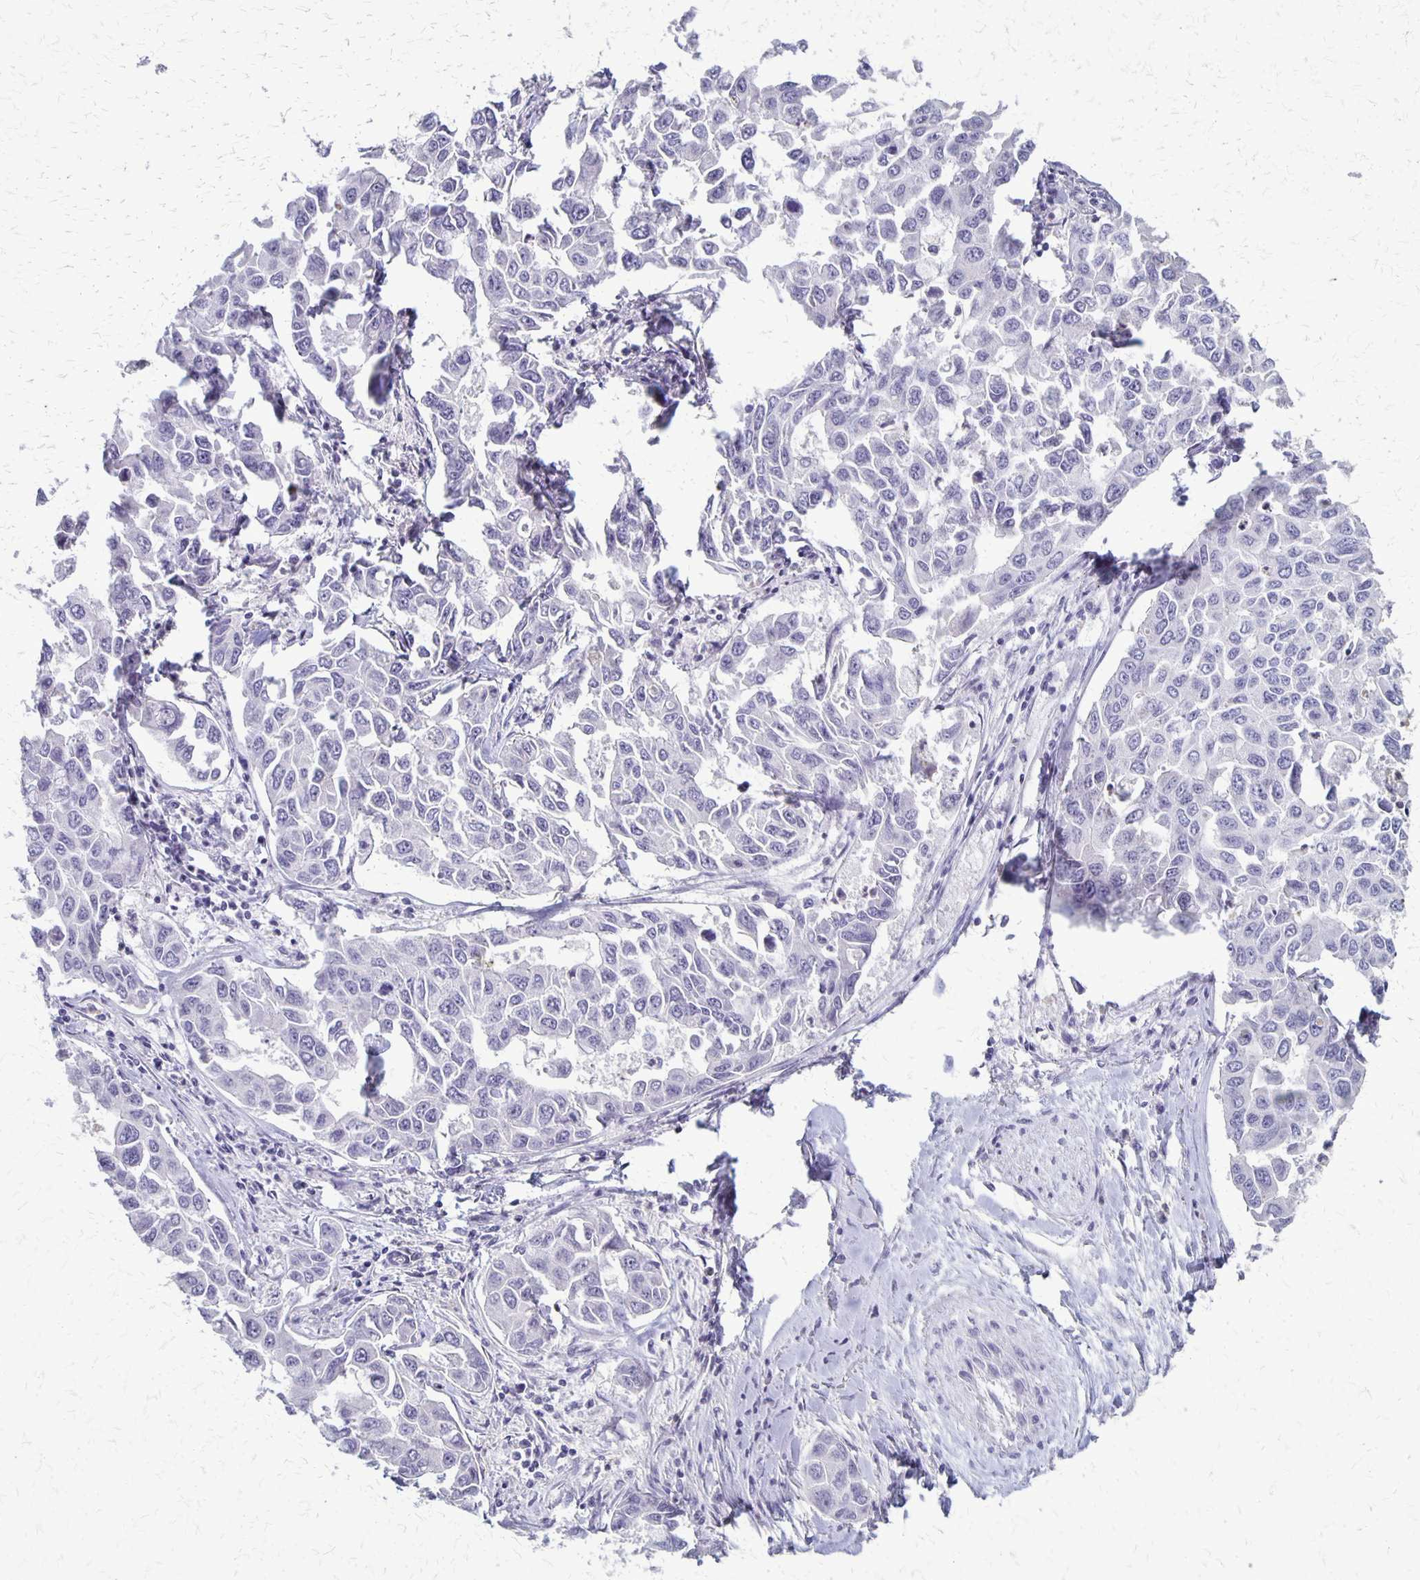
{"staining": {"intensity": "negative", "quantity": "none", "location": "none"}, "tissue": "lung cancer", "cell_type": "Tumor cells", "image_type": "cancer", "snomed": [{"axis": "morphology", "description": "Adenocarcinoma, NOS"}, {"axis": "topography", "description": "Lung"}], "caption": "A high-resolution photomicrograph shows immunohistochemistry (IHC) staining of lung cancer, which displays no significant positivity in tumor cells.", "gene": "SEPTIN5", "patient": {"sex": "male", "age": 64}}